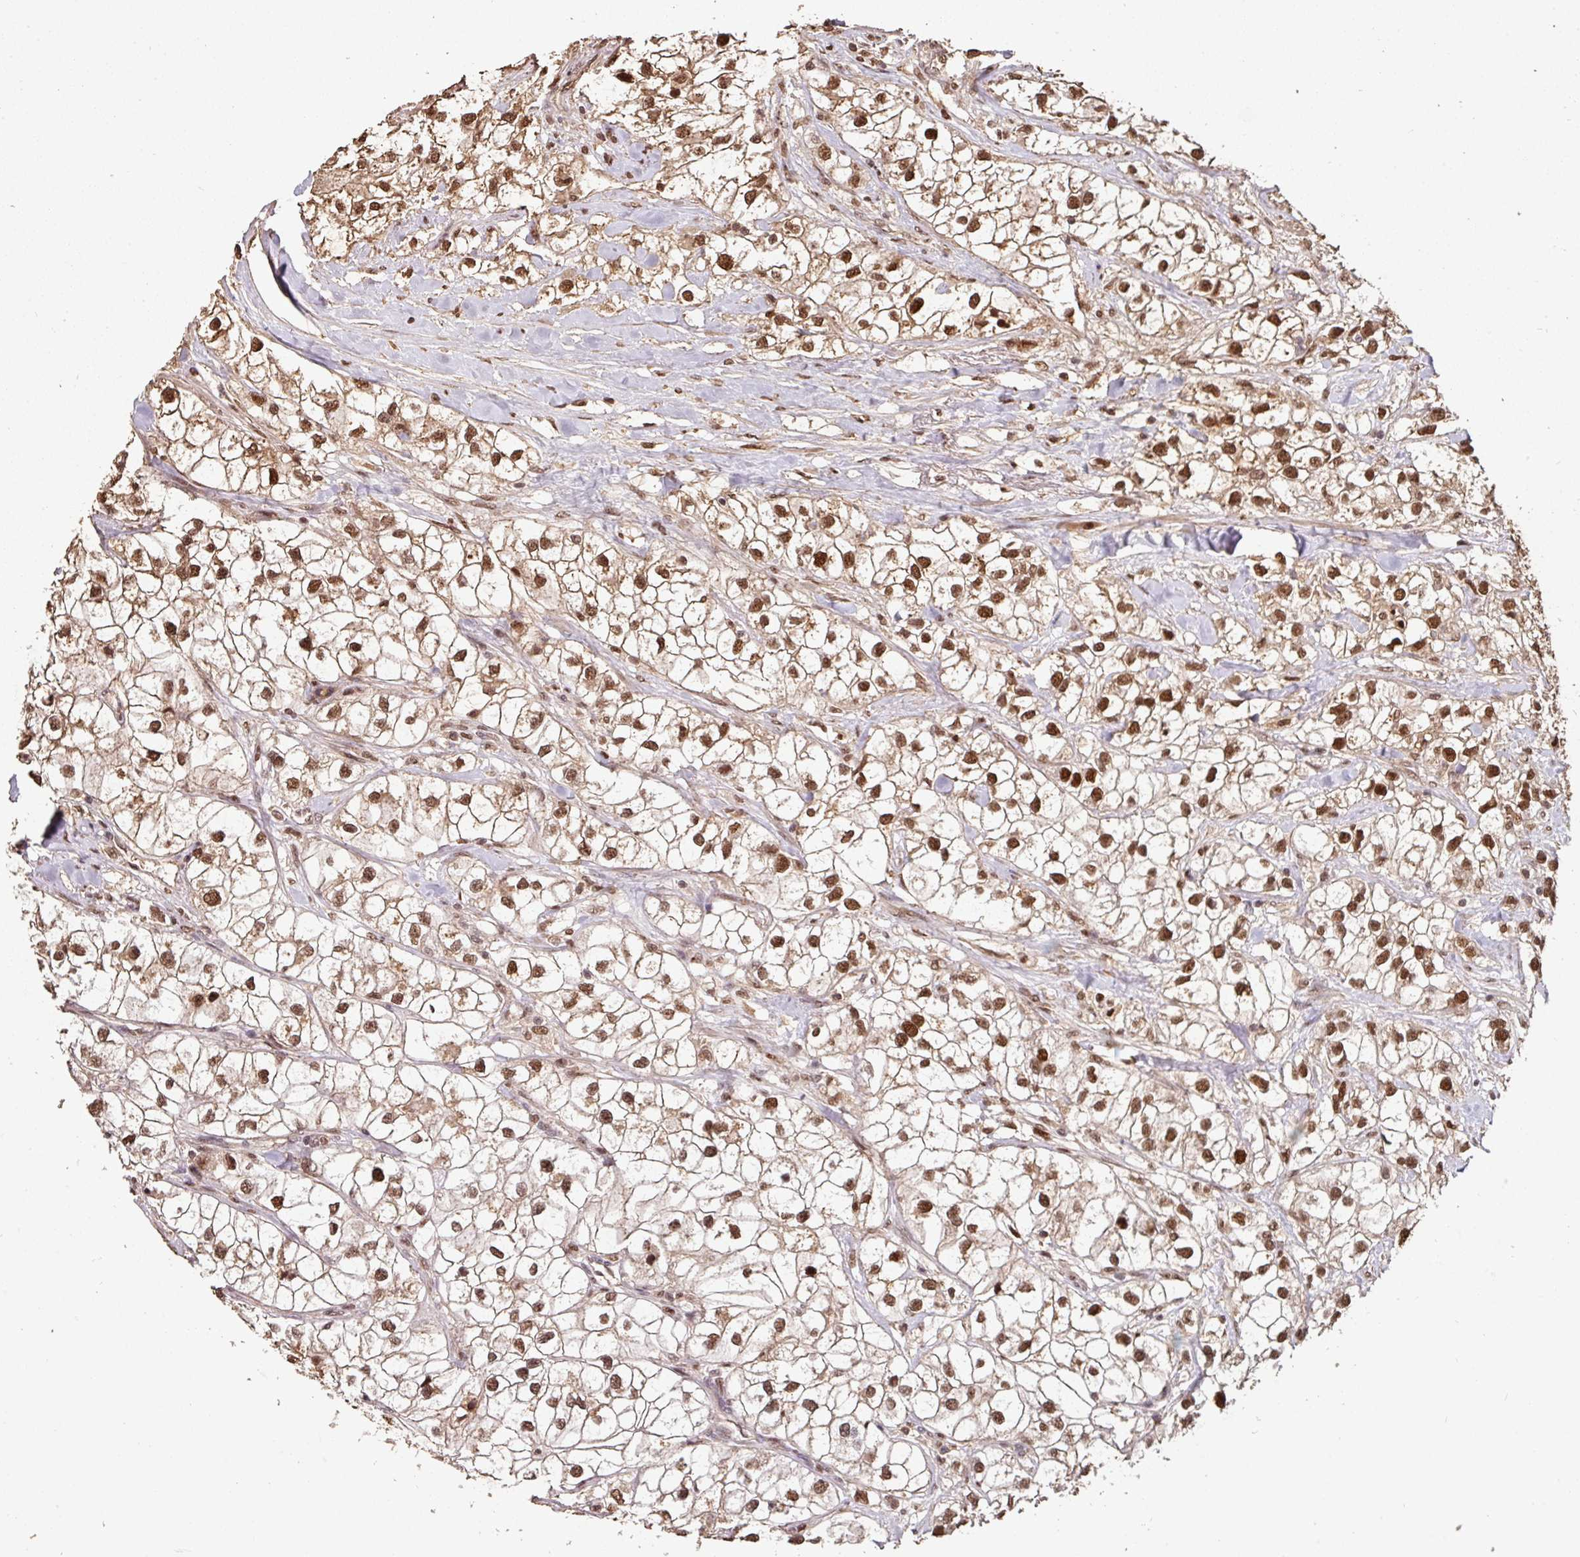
{"staining": {"intensity": "strong", "quantity": ">75%", "location": "cytoplasmic/membranous,nuclear"}, "tissue": "renal cancer", "cell_type": "Tumor cells", "image_type": "cancer", "snomed": [{"axis": "morphology", "description": "Adenocarcinoma, NOS"}, {"axis": "topography", "description": "Kidney"}], "caption": "Immunohistochemical staining of renal adenocarcinoma shows high levels of strong cytoplasmic/membranous and nuclear protein staining in about >75% of tumor cells. The protein of interest is shown in brown color, while the nuclei are stained blue.", "gene": "POLD1", "patient": {"sex": "male", "age": 59}}